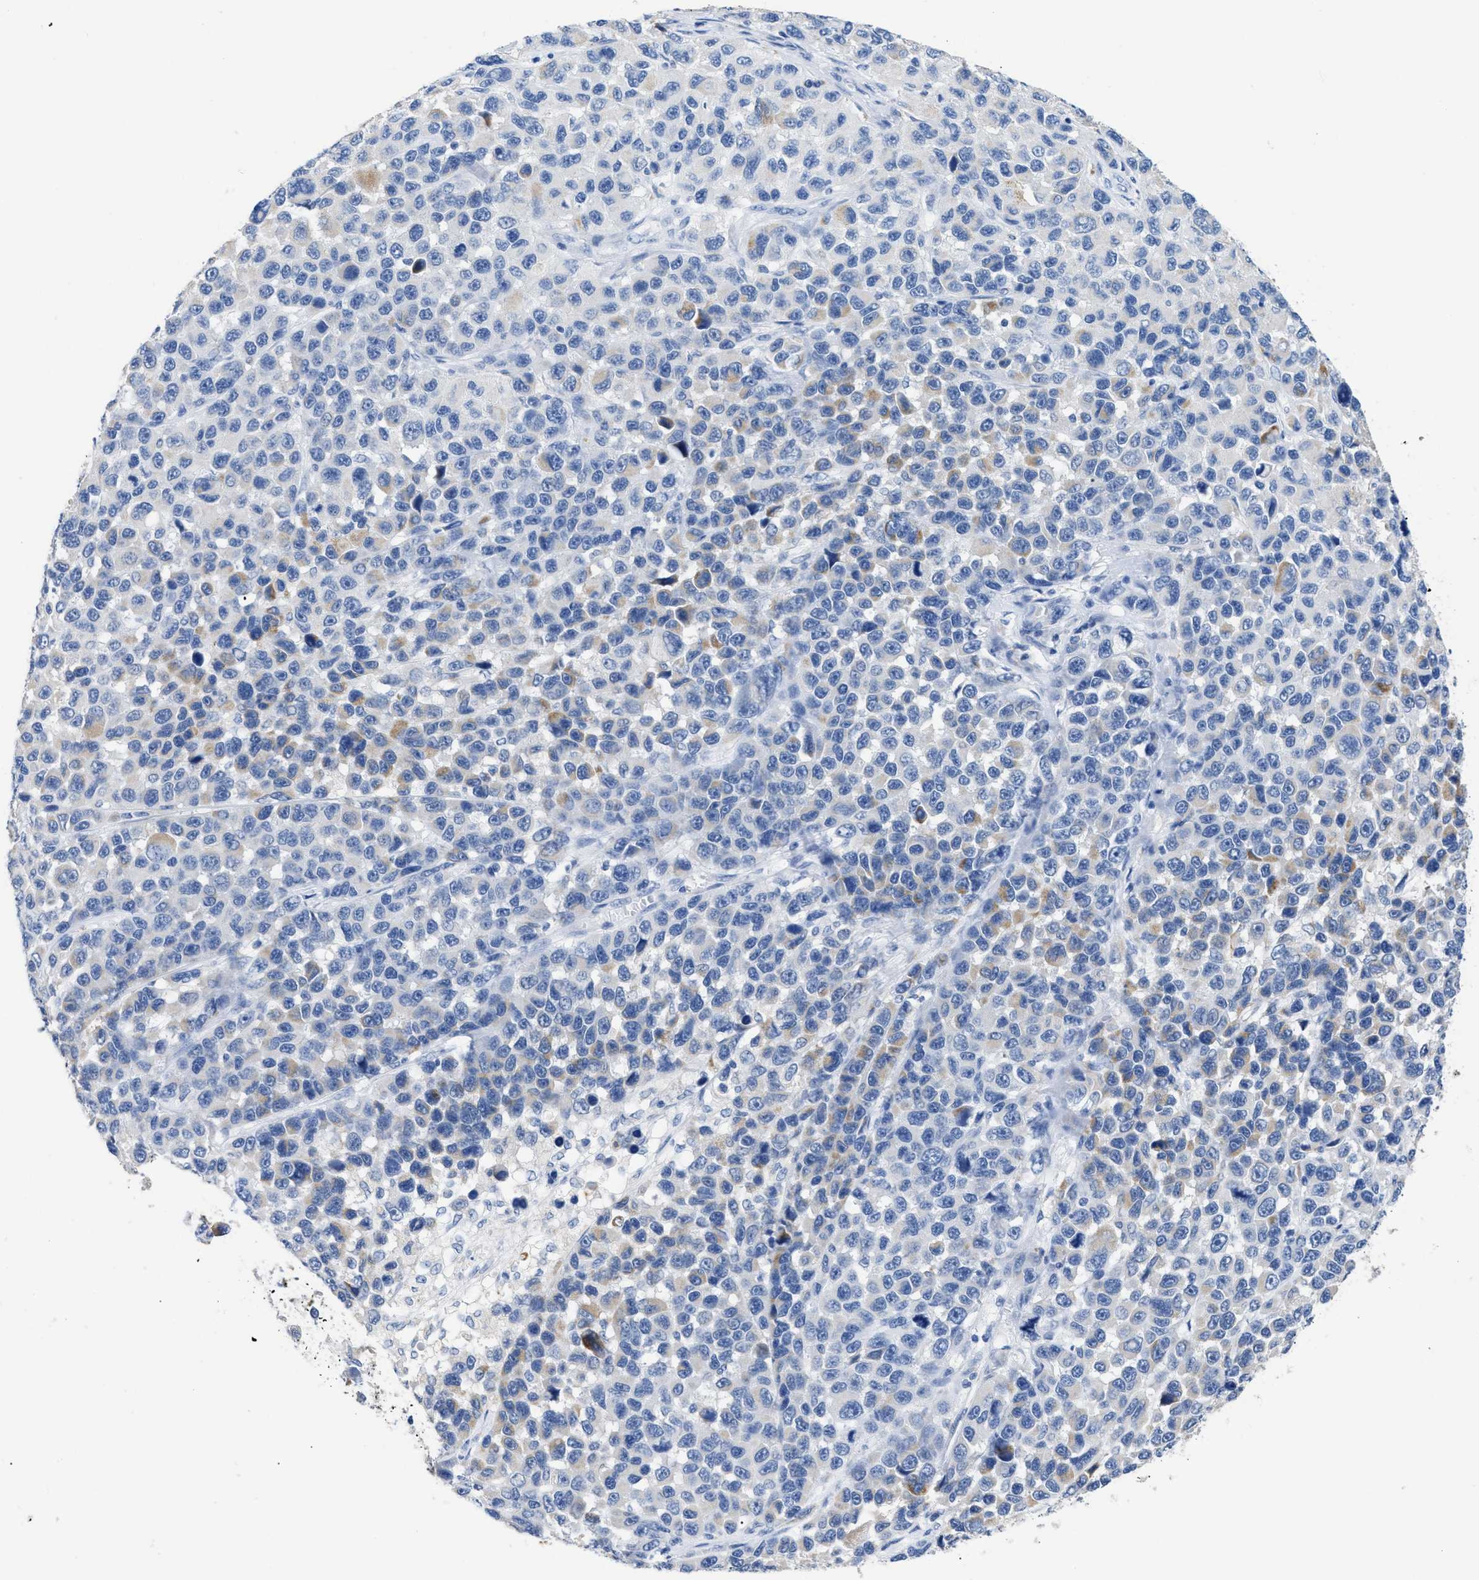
{"staining": {"intensity": "negative", "quantity": "none", "location": "none"}, "tissue": "melanoma", "cell_type": "Tumor cells", "image_type": "cancer", "snomed": [{"axis": "morphology", "description": "Malignant melanoma, NOS"}, {"axis": "topography", "description": "Skin"}], "caption": "Immunohistochemistry micrograph of melanoma stained for a protein (brown), which exhibits no positivity in tumor cells.", "gene": "APOBEC2", "patient": {"sex": "male", "age": 53}}